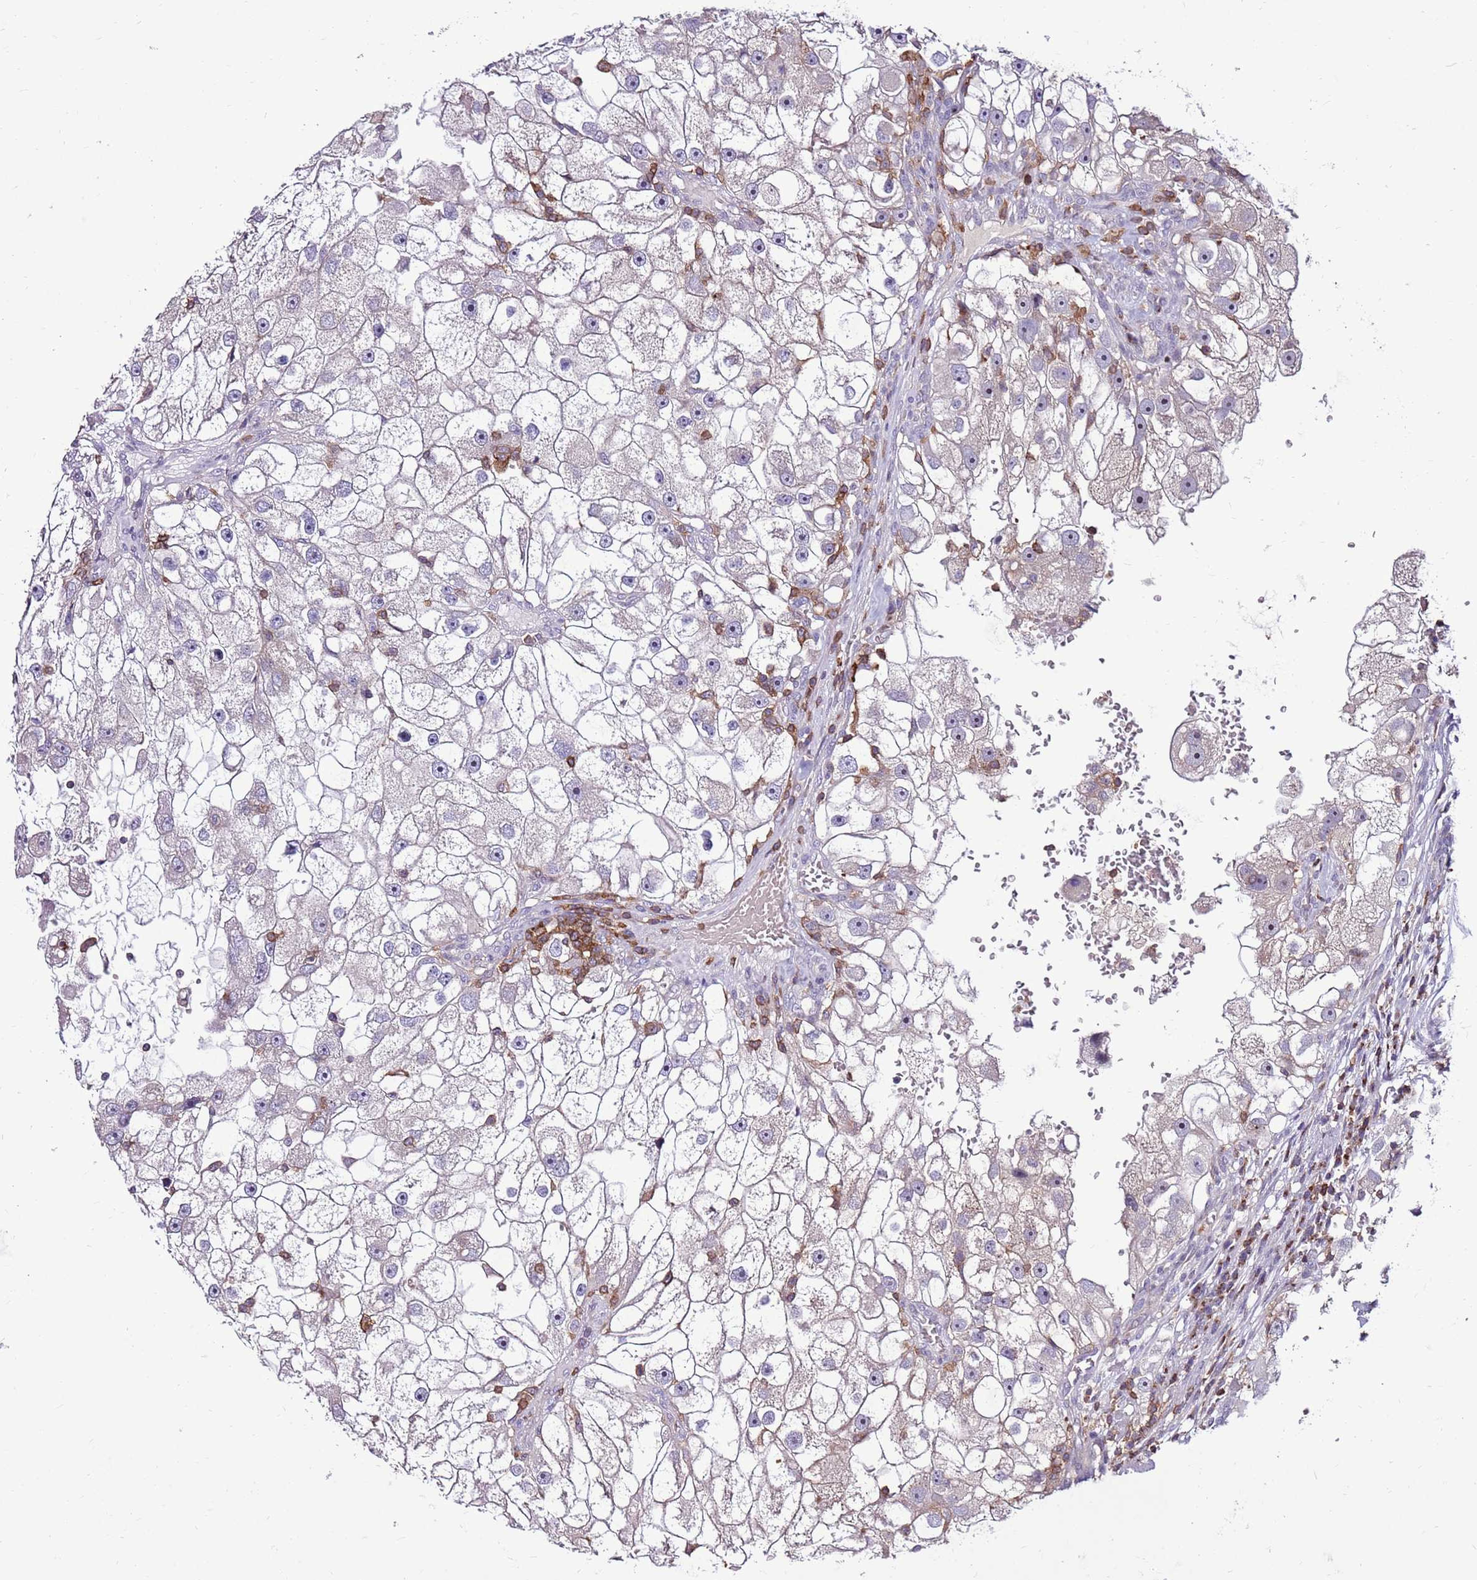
{"staining": {"intensity": "negative", "quantity": "none", "location": "none"}, "tissue": "renal cancer", "cell_type": "Tumor cells", "image_type": "cancer", "snomed": [{"axis": "morphology", "description": "Adenocarcinoma, NOS"}, {"axis": "topography", "description": "Kidney"}], "caption": "The immunohistochemistry photomicrograph has no significant staining in tumor cells of renal cancer tissue. (Brightfield microscopy of DAB (3,3'-diaminobenzidine) IHC at high magnification).", "gene": "ZSWIM1", "patient": {"sex": "male", "age": 63}}